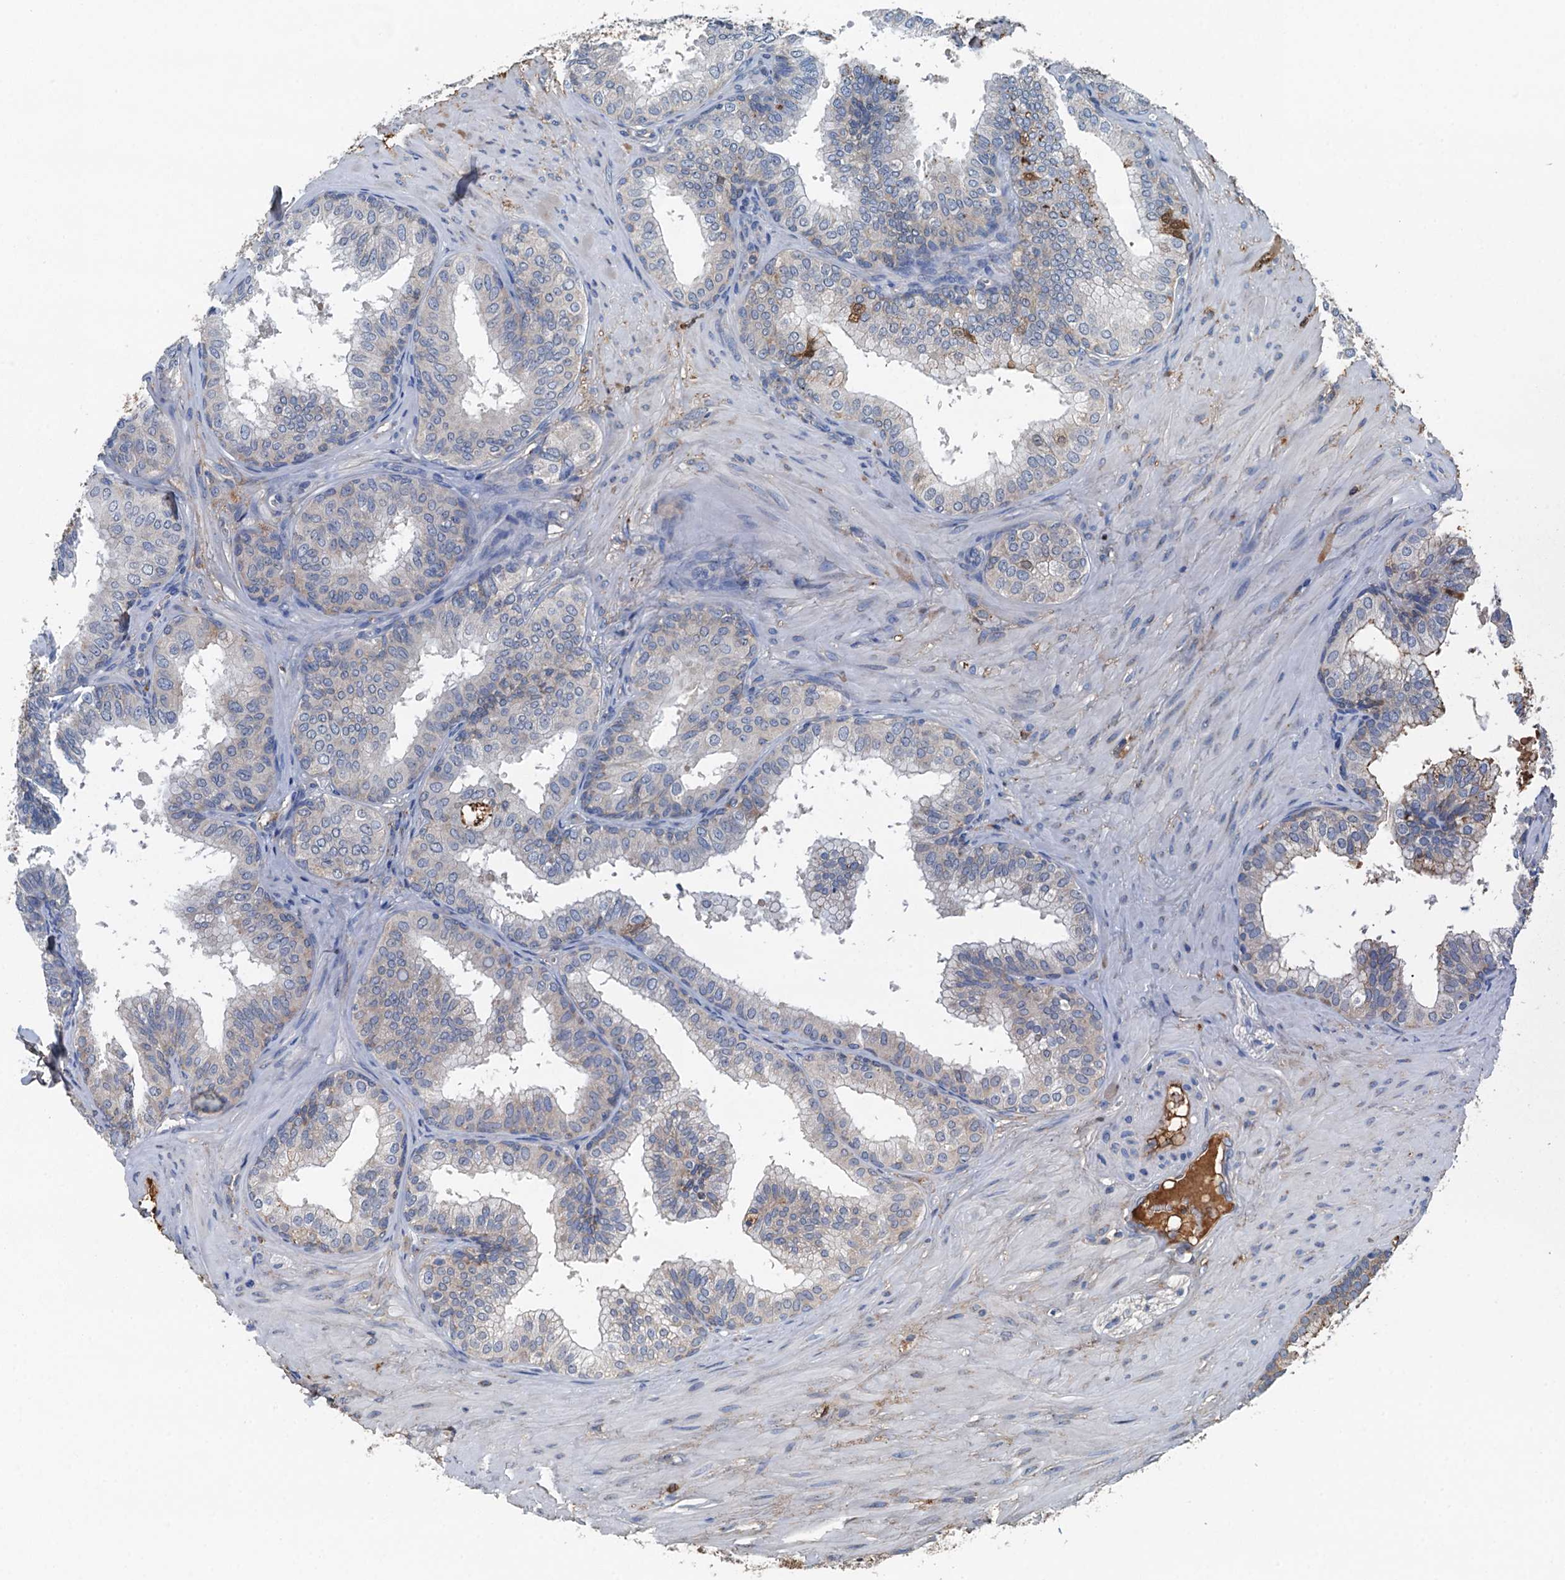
{"staining": {"intensity": "weak", "quantity": "<25%", "location": "cytoplasmic/membranous"}, "tissue": "prostate", "cell_type": "Glandular cells", "image_type": "normal", "snomed": [{"axis": "morphology", "description": "Normal tissue, NOS"}, {"axis": "topography", "description": "Prostate"}], "caption": "An immunohistochemistry (IHC) micrograph of normal prostate is shown. There is no staining in glandular cells of prostate. (Brightfield microscopy of DAB immunohistochemistry (IHC) at high magnification).", "gene": "LSM14B", "patient": {"sex": "male", "age": 60}}